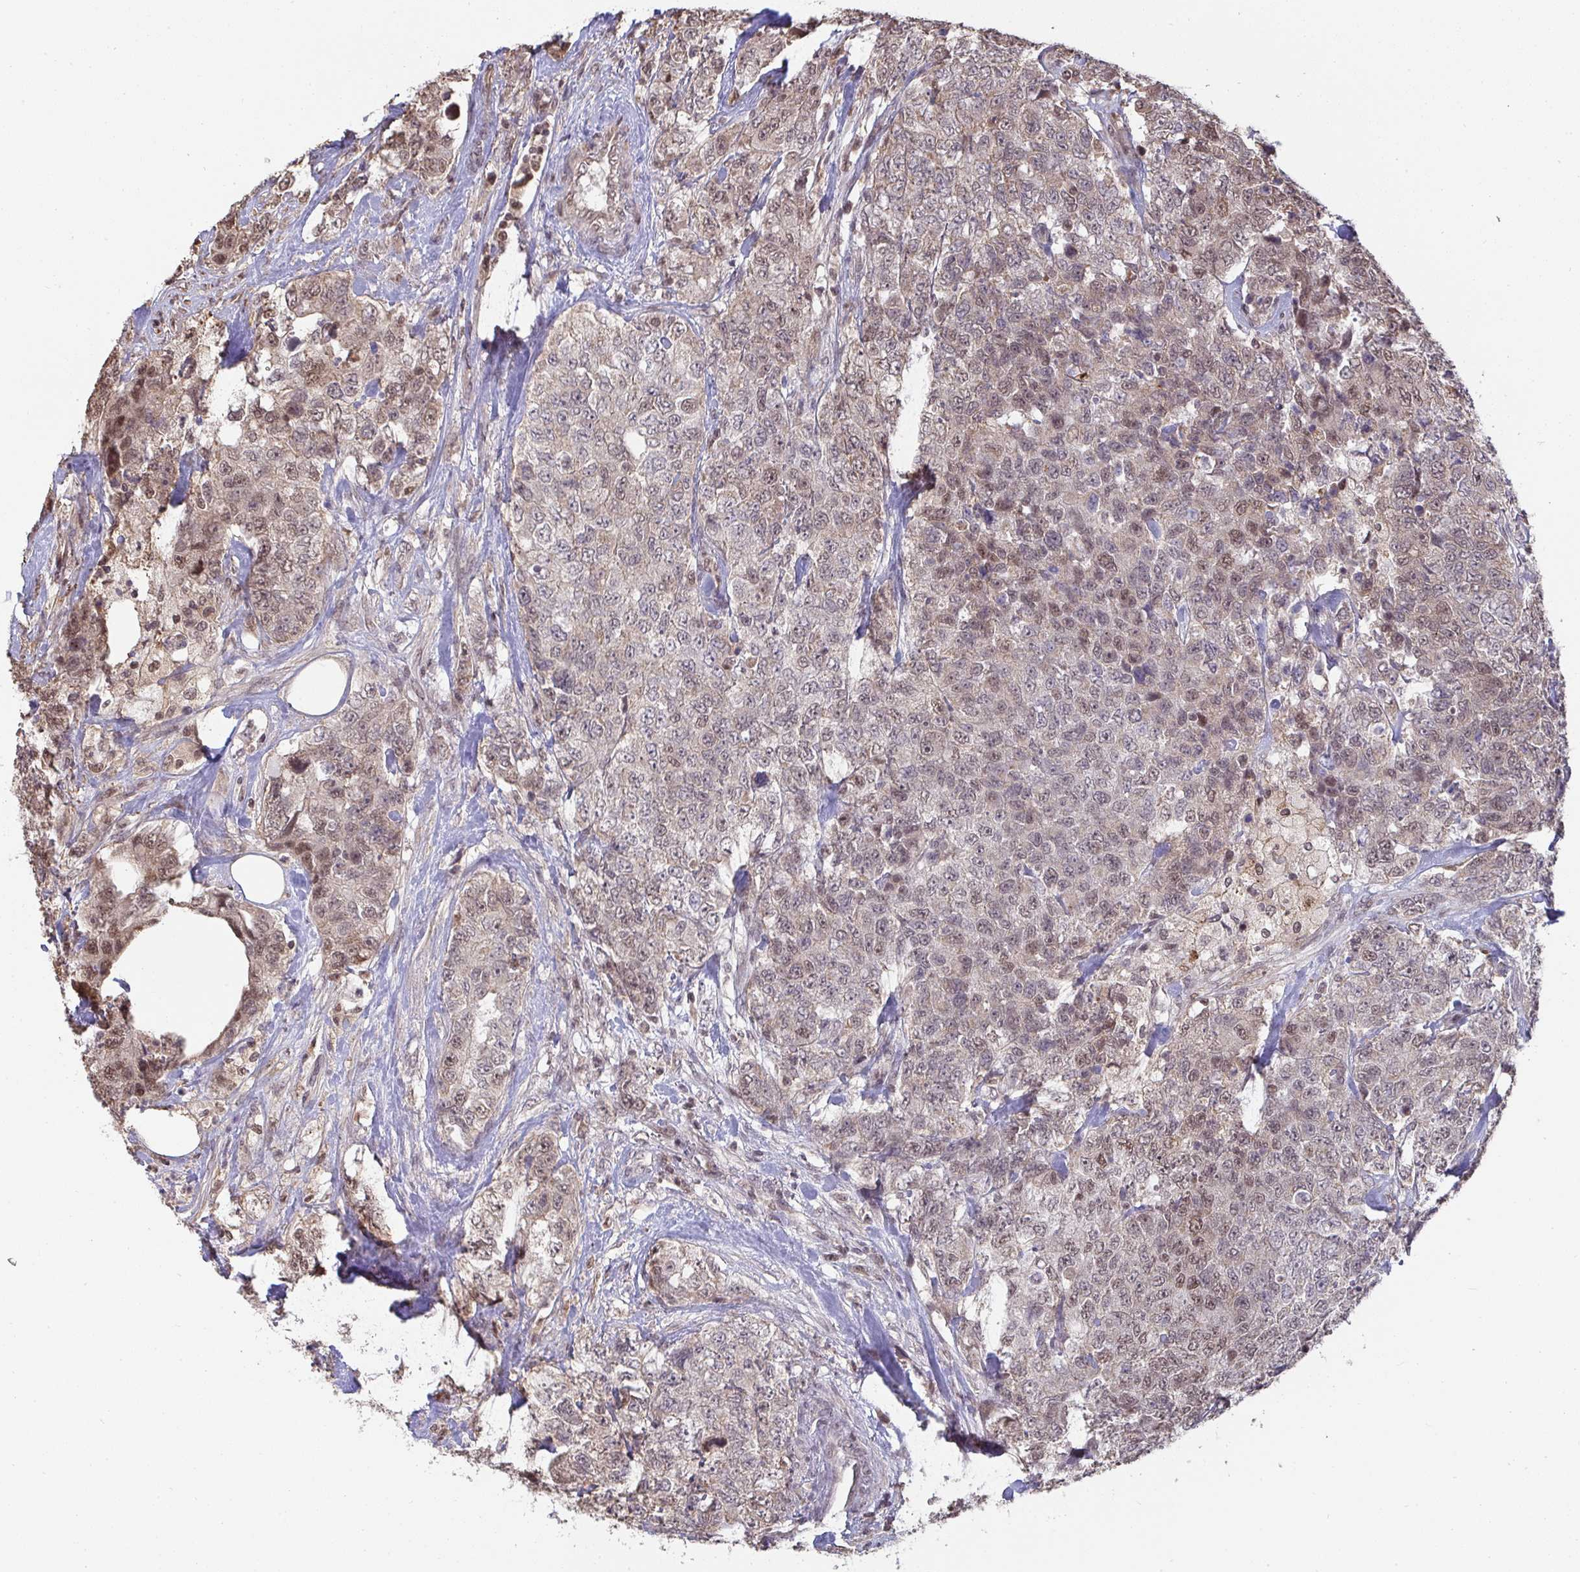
{"staining": {"intensity": "moderate", "quantity": "25%-75%", "location": "cytoplasmic/membranous,nuclear"}, "tissue": "urothelial cancer", "cell_type": "Tumor cells", "image_type": "cancer", "snomed": [{"axis": "morphology", "description": "Urothelial carcinoma, High grade"}, {"axis": "topography", "description": "Urinary bladder"}], "caption": "Immunohistochemical staining of human urothelial carcinoma (high-grade) shows medium levels of moderate cytoplasmic/membranous and nuclear protein positivity in approximately 25%-75% of tumor cells.", "gene": "SAP30", "patient": {"sex": "female", "age": 78}}